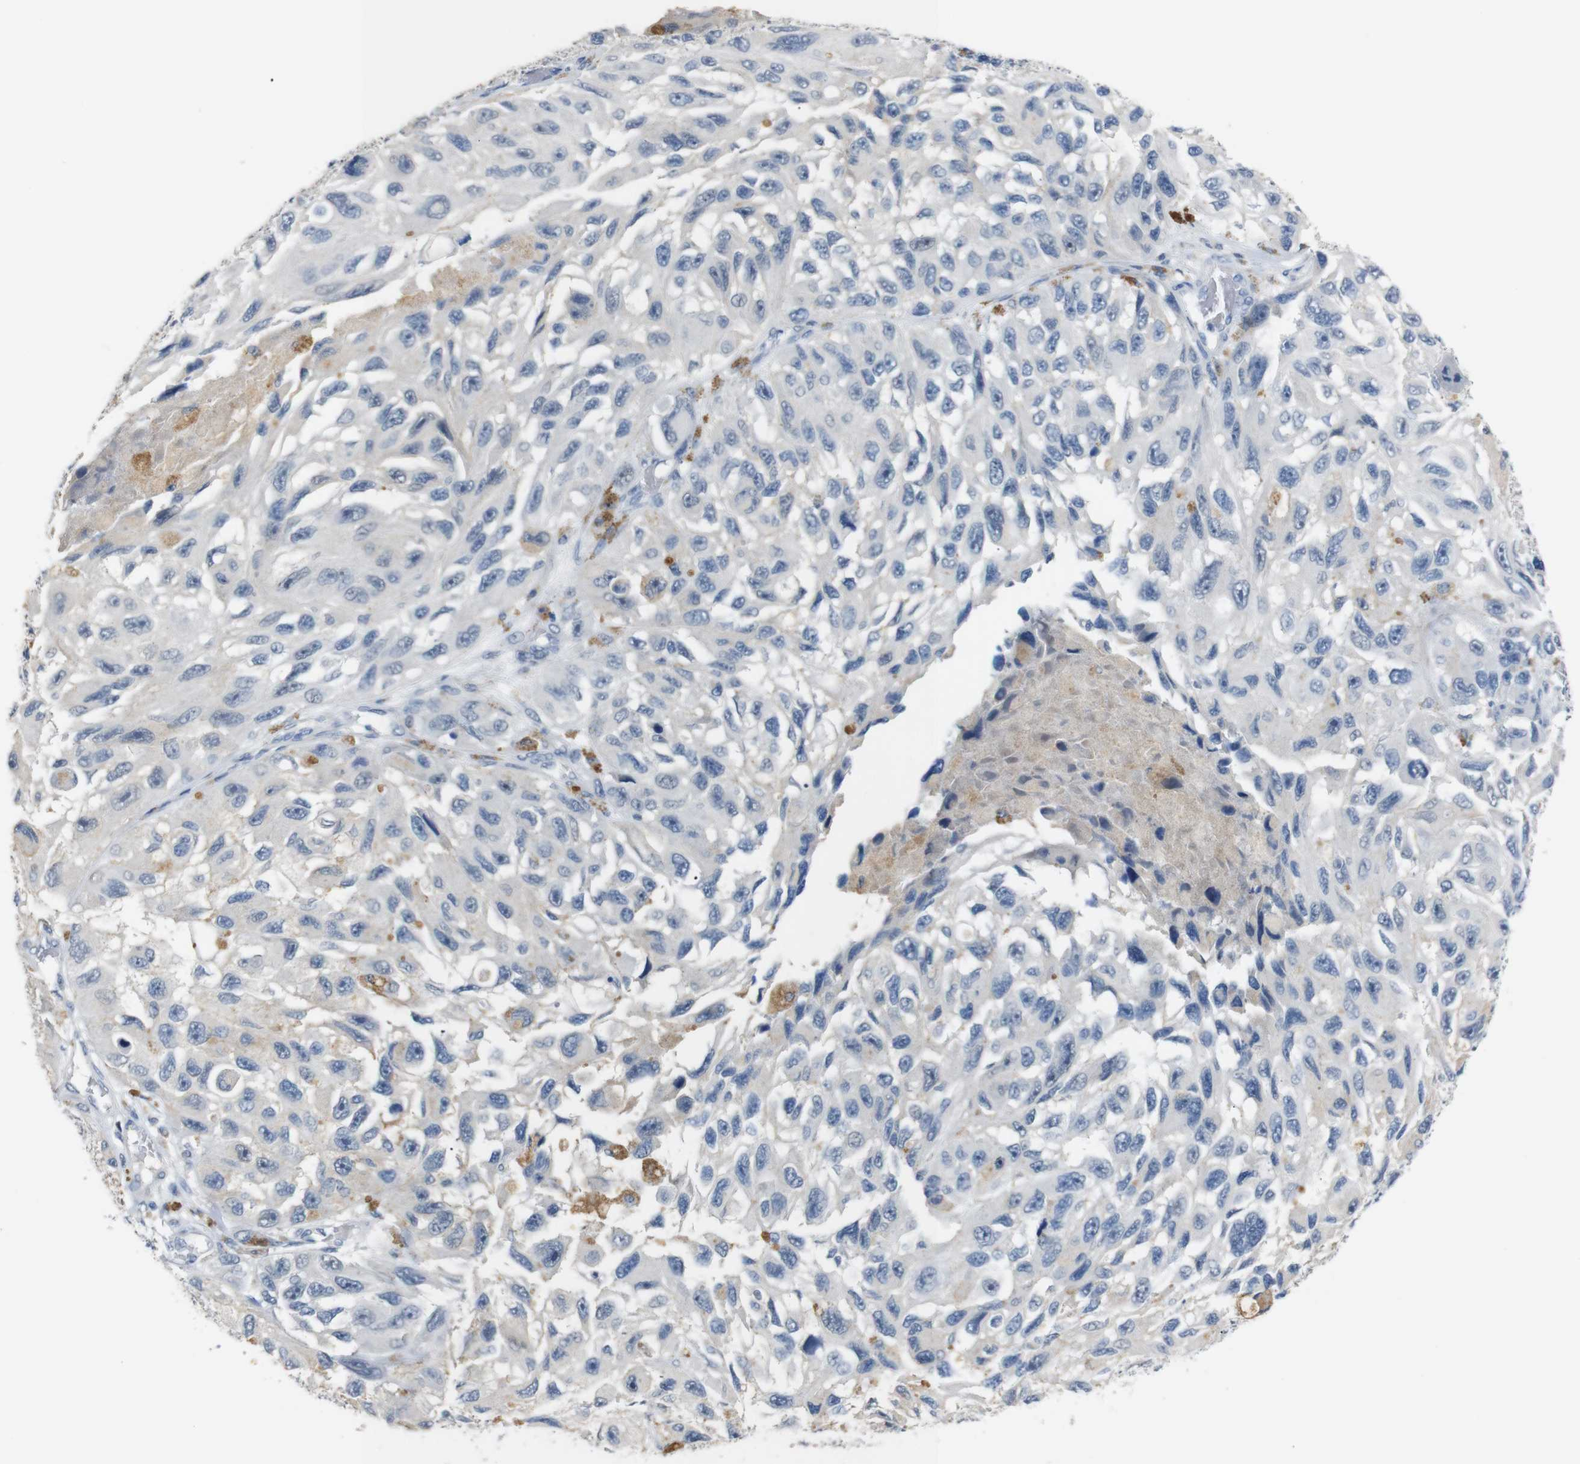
{"staining": {"intensity": "negative", "quantity": "none", "location": "none"}, "tissue": "melanoma", "cell_type": "Tumor cells", "image_type": "cancer", "snomed": [{"axis": "morphology", "description": "Malignant melanoma, NOS"}, {"axis": "topography", "description": "Skin"}], "caption": "Tumor cells are negative for brown protein staining in malignant melanoma.", "gene": "CHRM5", "patient": {"sex": "female", "age": 73}}